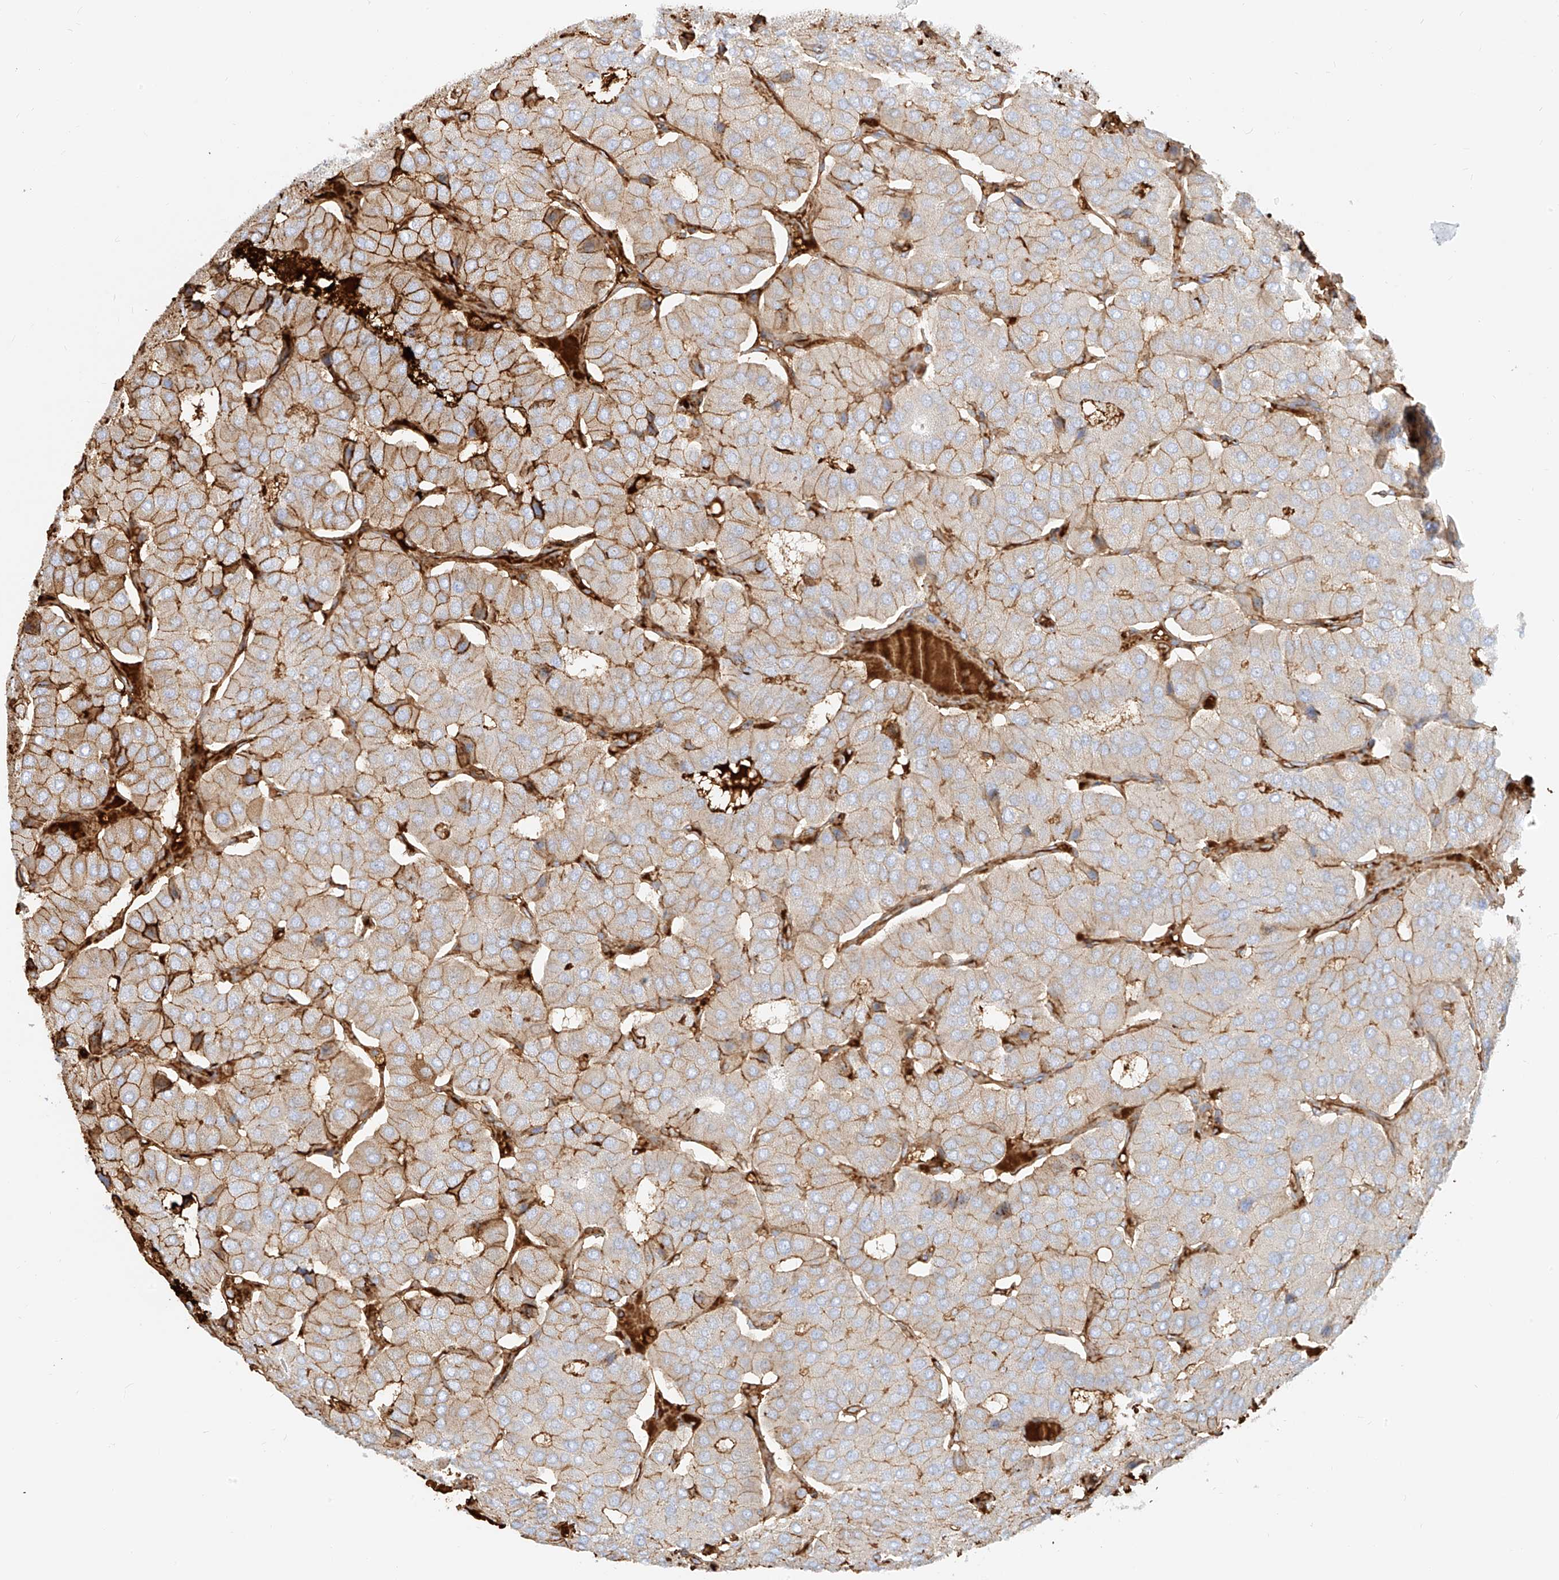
{"staining": {"intensity": "moderate", "quantity": "25%-75%", "location": "cytoplasmic/membranous"}, "tissue": "parathyroid gland", "cell_type": "Glandular cells", "image_type": "normal", "snomed": [{"axis": "morphology", "description": "Normal tissue, NOS"}, {"axis": "morphology", "description": "Adenoma, NOS"}, {"axis": "topography", "description": "Parathyroid gland"}], "caption": "Normal parathyroid gland displays moderate cytoplasmic/membranous positivity in approximately 25%-75% of glandular cells.", "gene": "OCSTAMP", "patient": {"sex": "female", "age": 86}}